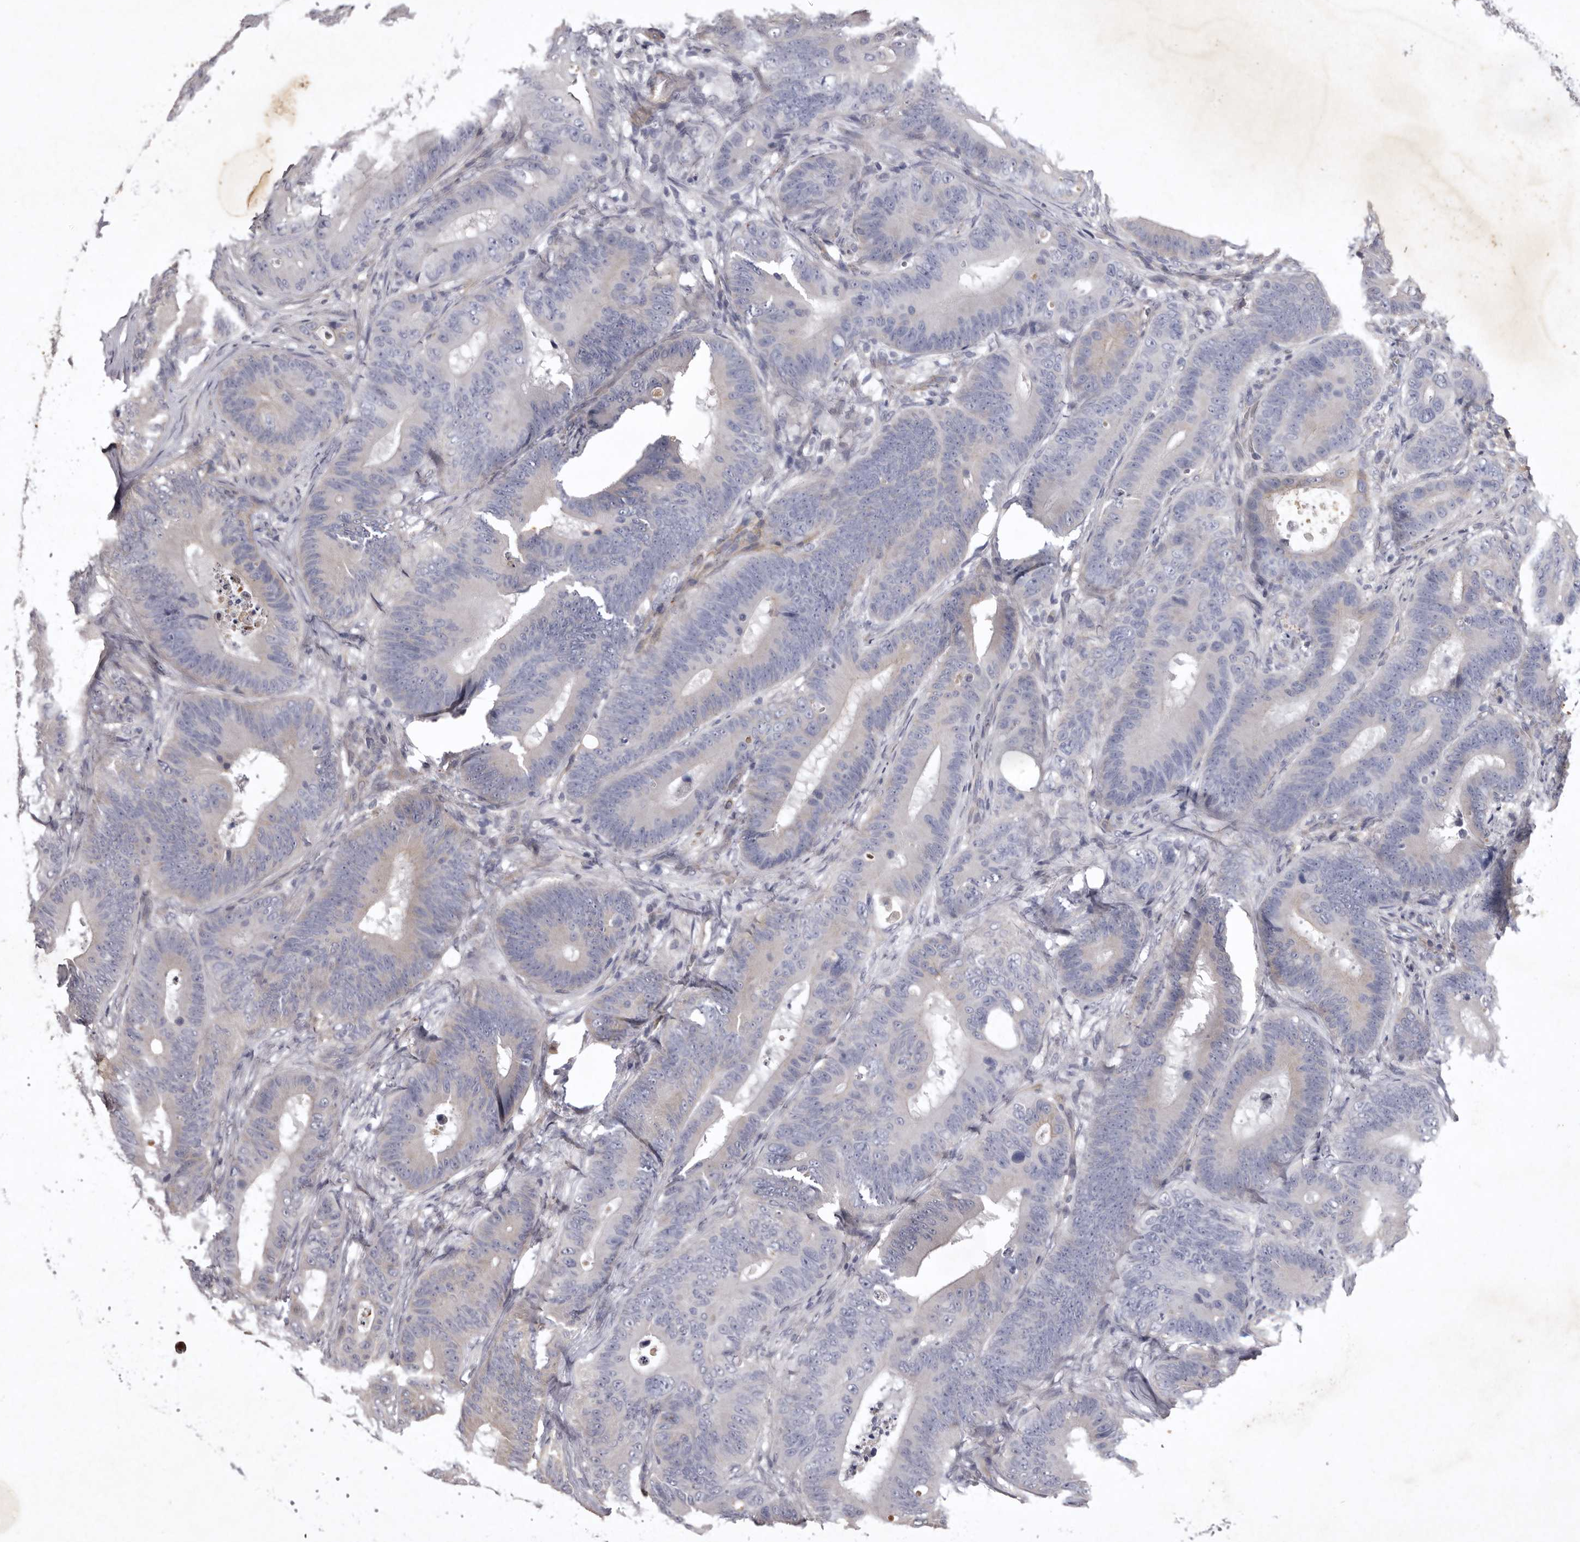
{"staining": {"intensity": "negative", "quantity": "none", "location": "none"}, "tissue": "colorectal cancer", "cell_type": "Tumor cells", "image_type": "cancer", "snomed": [{"axis": "morphology", "description": "Adenocarcinoma, NOS"}, {"axis": "topography", "description": "Colon"}], "caption": "An immunohistochemistry image of adenocarcinoma (colorectal) is shown. There is no staining in tumor cells of adenocarcinoma (colorectal).", "gene": "NKAIN4", "patient": {"sex": "male", "age": 83}}